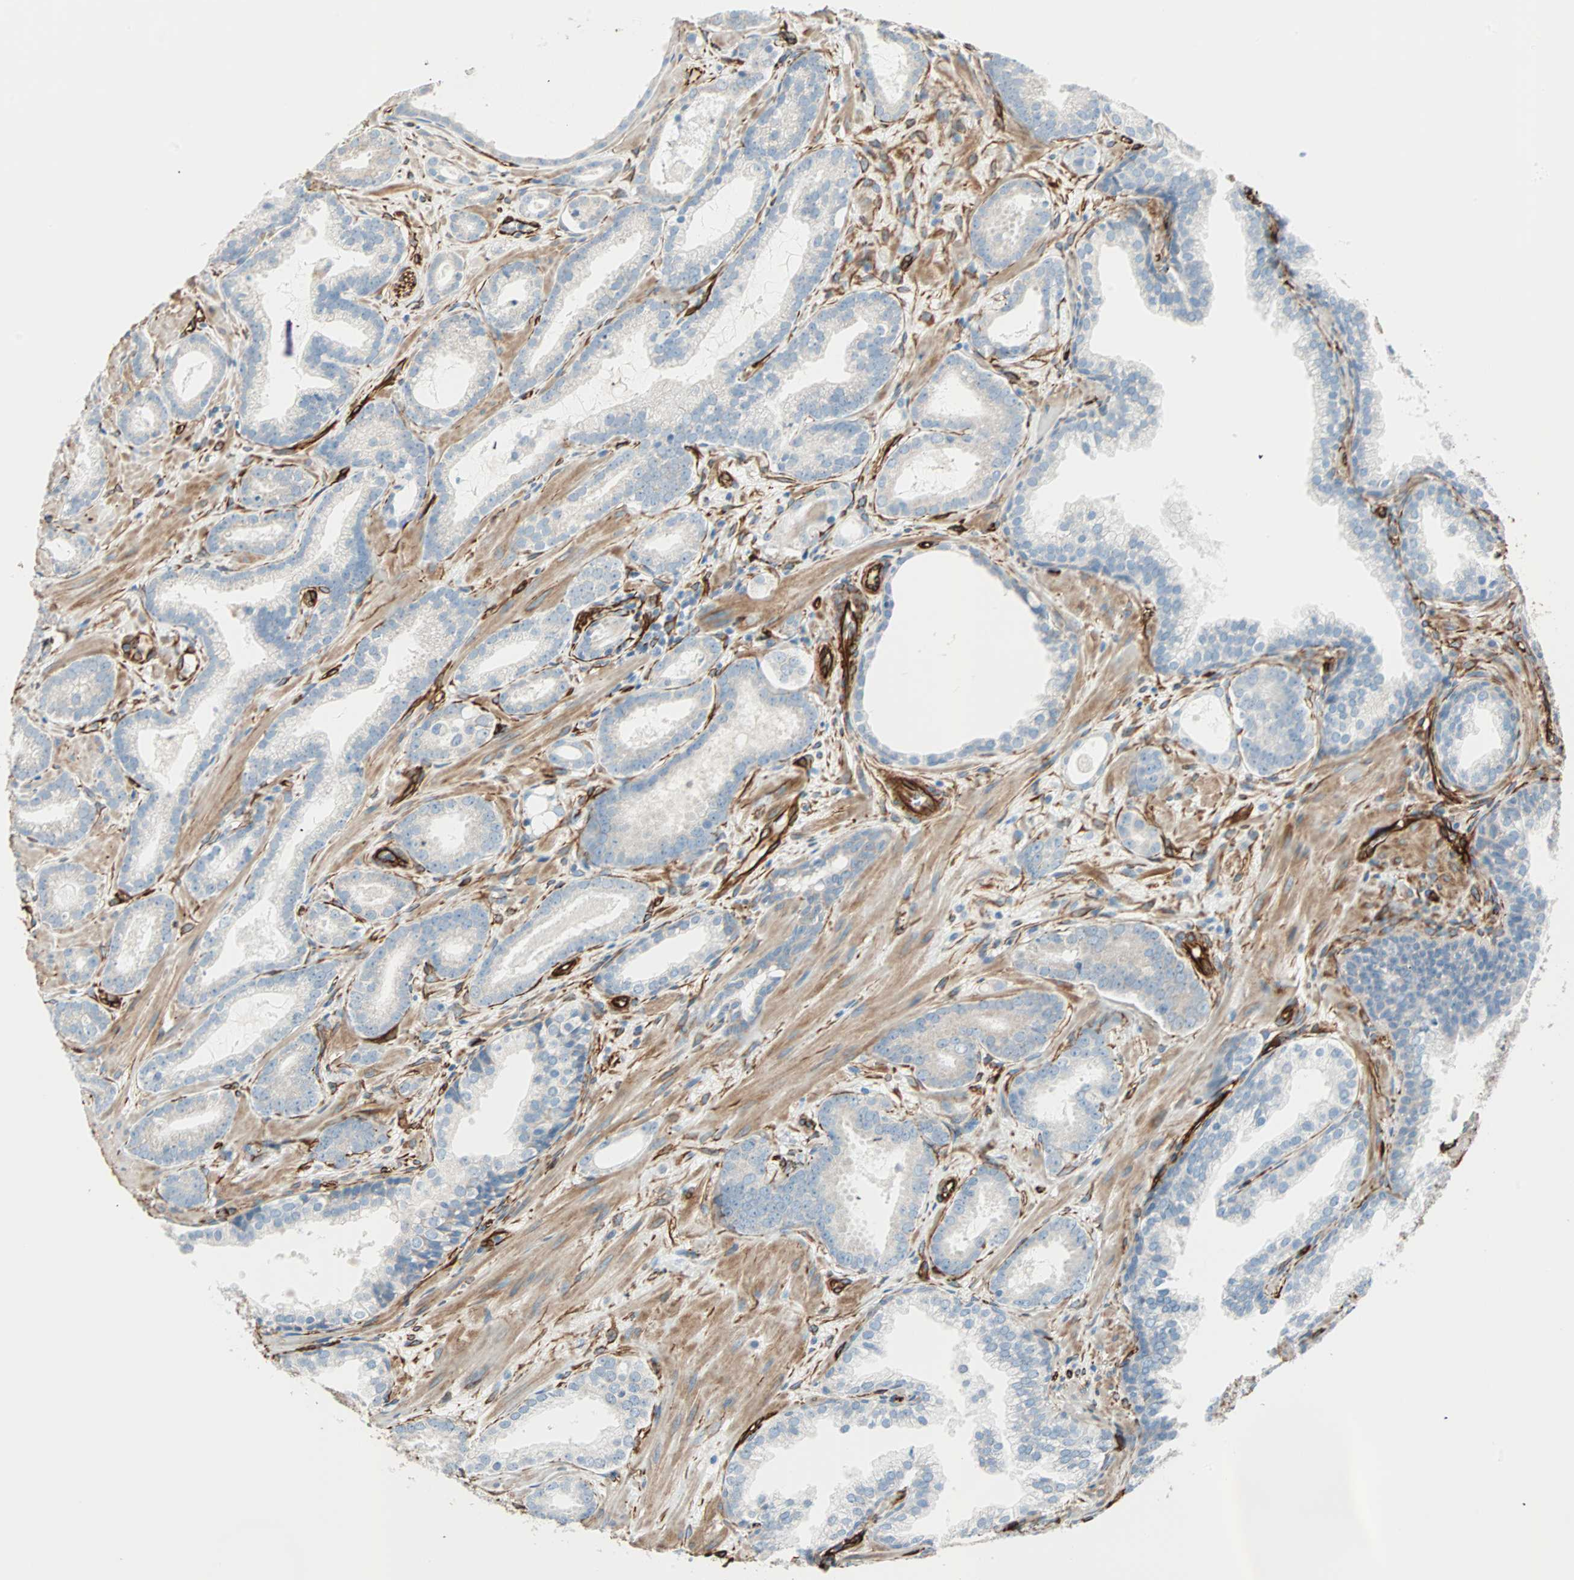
{"staining": {"intensity": "negative", "quantity": "none", "location": "none"}, "tissue": "prostate cancer", "cell_type": "Tumor cells", "image_type": "cancer", "snomed": [{"axis": "morphology", "description": "Adenocarcinoma, Low grade"}, {"axis": "topography", "description": "Prostate"}], "caption": "This is an immunohistochemistry (IHC) image of prostate low-grade adenocarcinoma. There is no positivity in tumor cells.", "gene": "NES", "patient": {"sex": "male", "age": 57}}